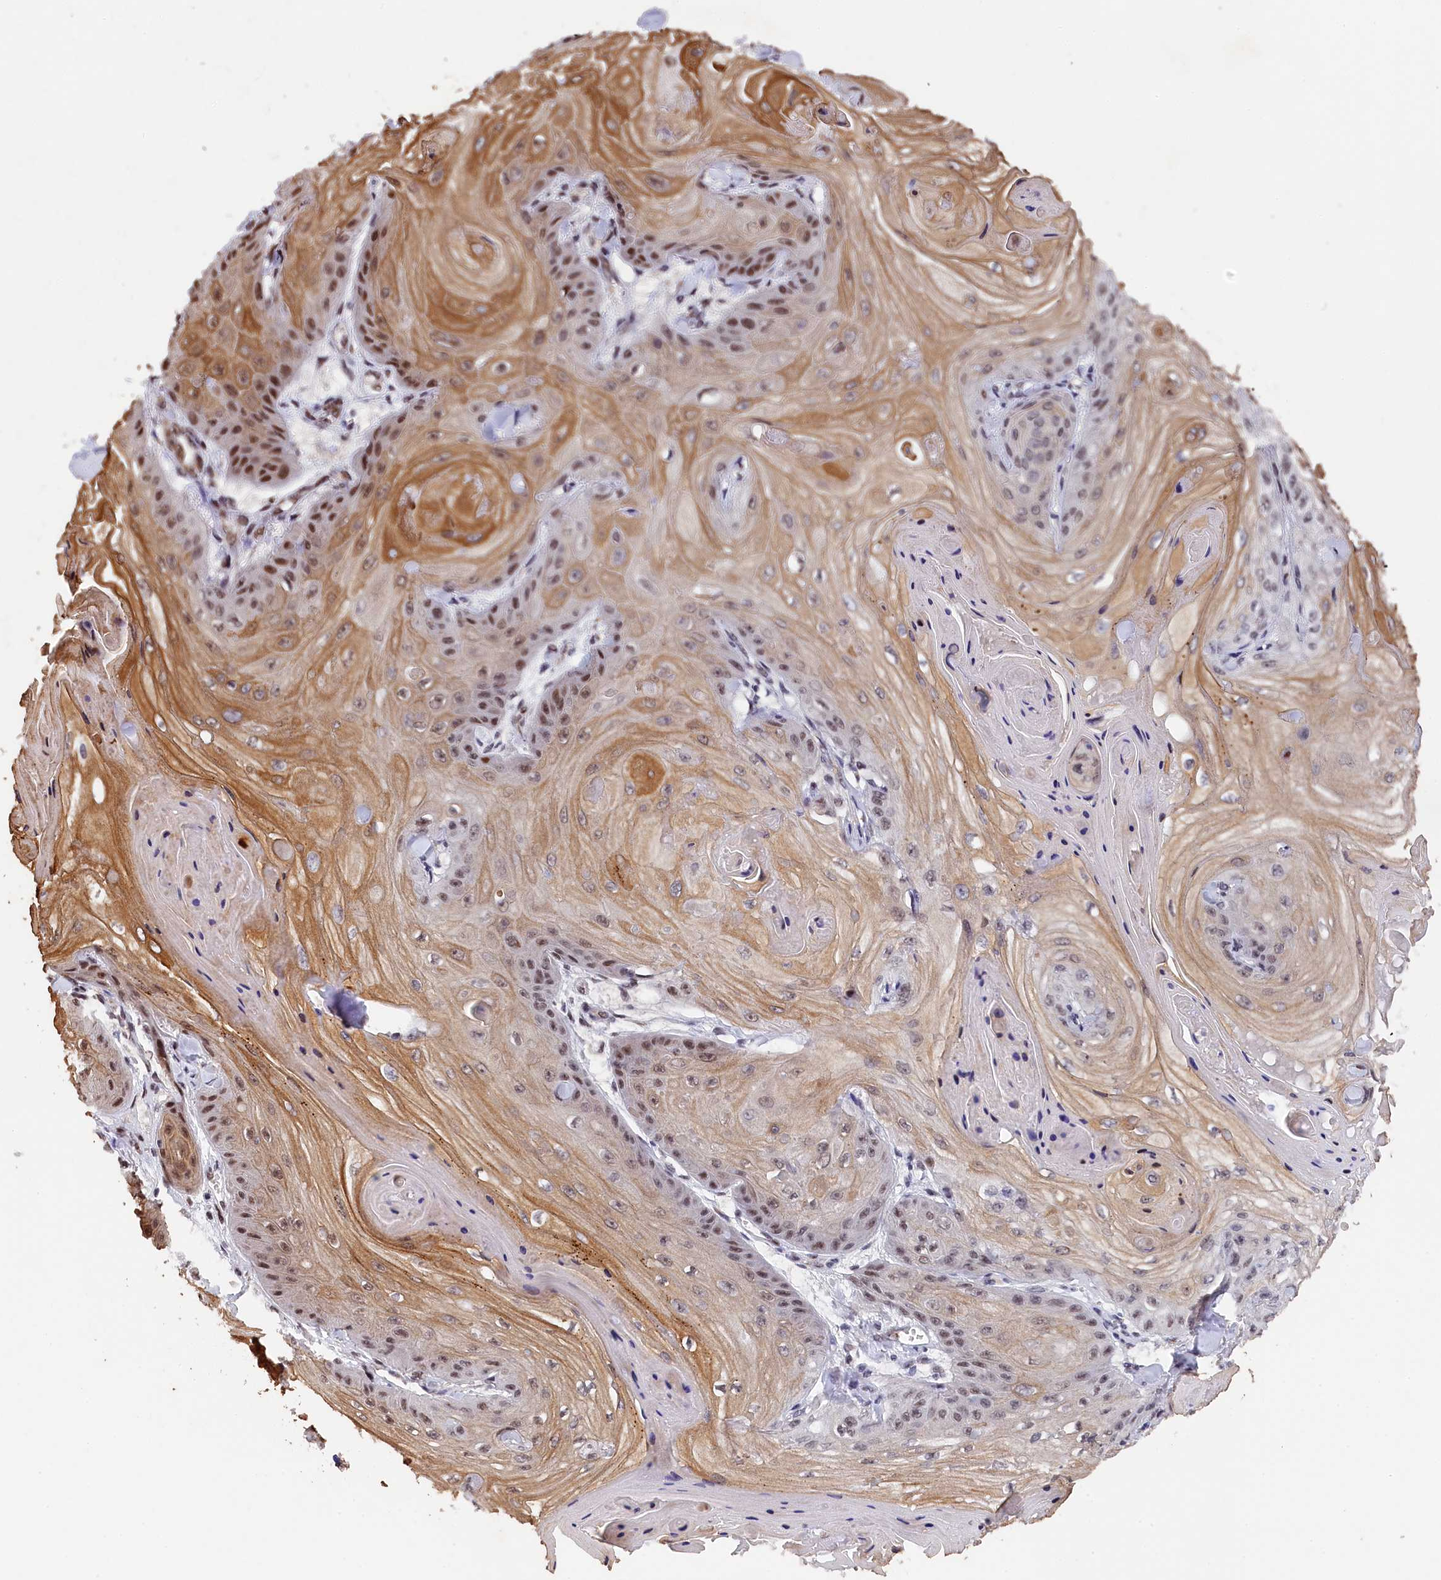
{"staining": {"intensity": "moderate", "quantity": "25%-75%", "location": "cytoplasmic/membranous,nuclear"}, "tissue": "skin cancer", "cell_type": "Tumor cells", "image_type": "cancer", "snomed": [{"axis": "morphology", "description": "Squamous cell carcinoma, NOS"}, {"axis": "topography", "description": "Skin"}], "caption": "Immunohistochemical staining of human skin cancer (squamous cell carcinoma) shows moderate cytoplasmic/membranous and nuclear protein staining in approximately 25%-75% of tumor cells. (IHC, brightfield microscopy, high magnification).", "gene": "ADIG", "patient": {"sex": "male", "age": 74}}